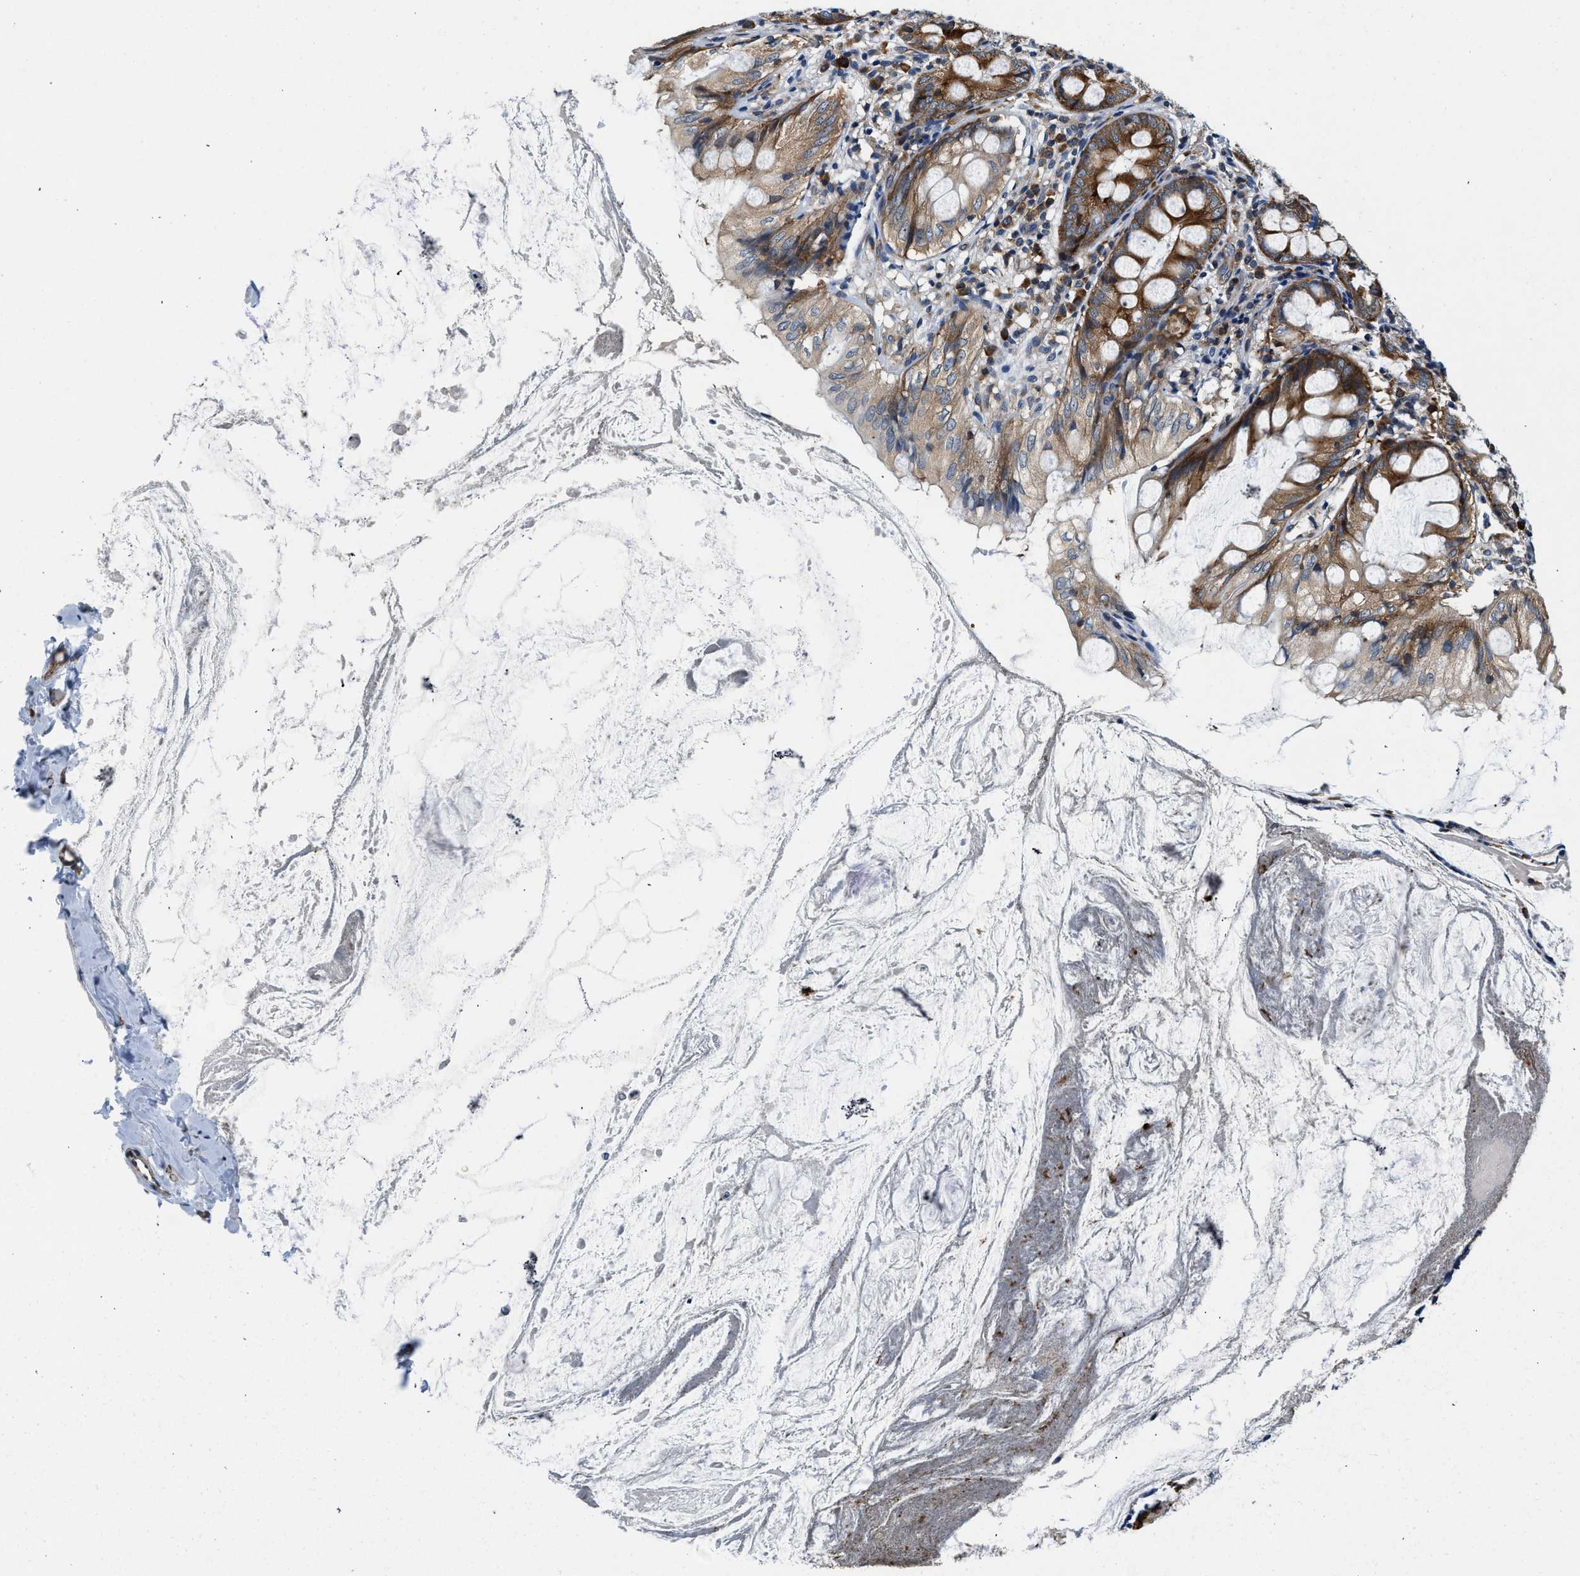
{"staining": {"intensity": "strong", "quantity": ">75%", "location": "cytoplasmic/membranous"}, "tissue": "appendix", "cell_type": "Glandular cells", "image_type": "normal", "snomed": [{"axis": "morphology", "description": "Normal tissue, NOS"}, {"axis": "topography", "description": "Appendix"}], "caption": "Immunohistochemical staining of unremarkable appendix shows >75% levels of strong cytoplasmic/membranous protein positivity in about >75% of glandular cells.", "gene": "PA2G4", "patient": {"sex": "female", "age": 77}}